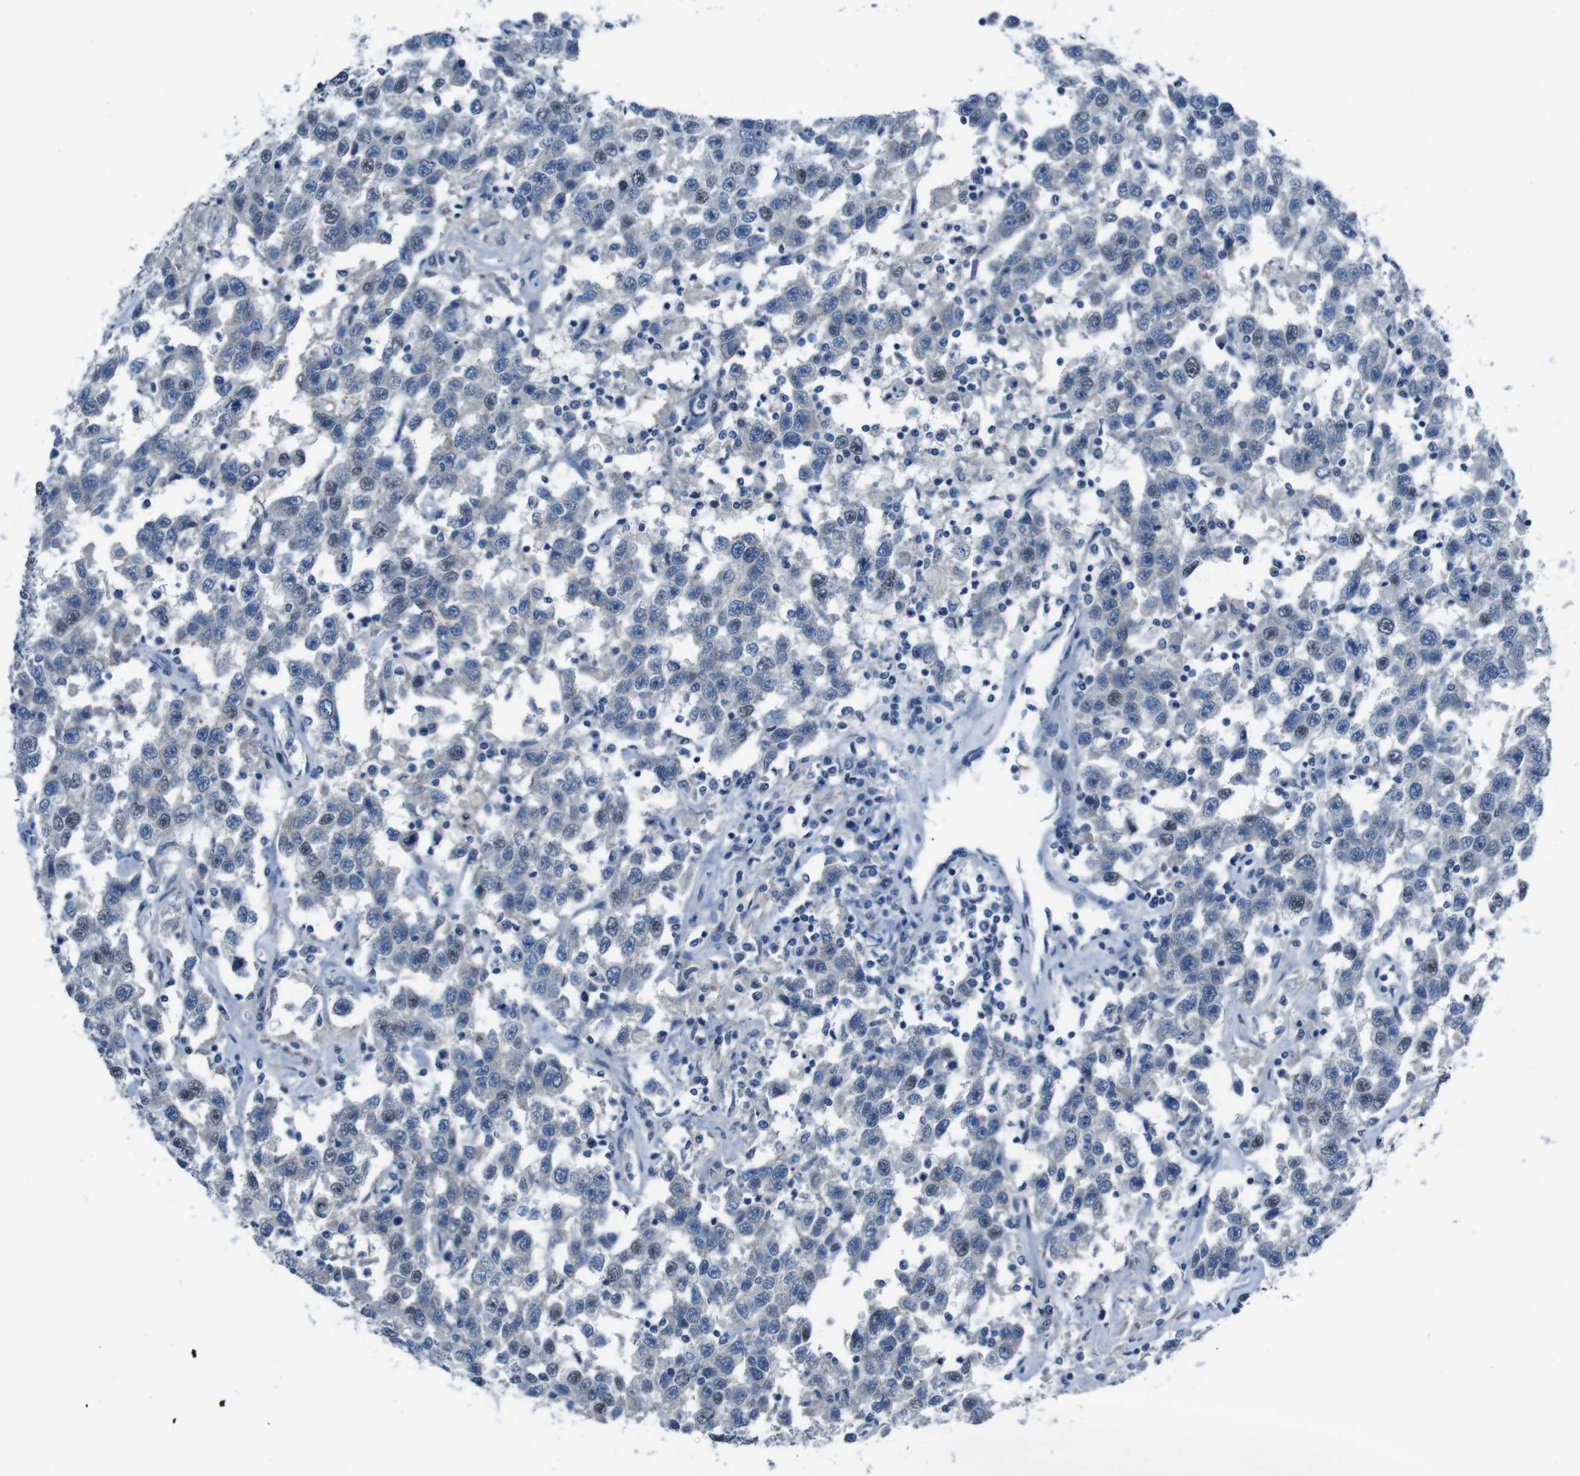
{"staining": {"intensity": "weak", "quantity": "<25%", "location": "nuclear"}, "tissue": "testis cancer", "cell_type": "Tumor cells", "image_type": "cancer", "snomed": [{"axis": "morphology", "description": "Seminoma, NOS"}, {"axis": "topography", "description": "Testis"}], "caption": "The histopathology image exhibits no staining of tumor cells in seminoma (testis).", "gene": "CDHR2", "patient": {"sex": "male", "age": 41}}